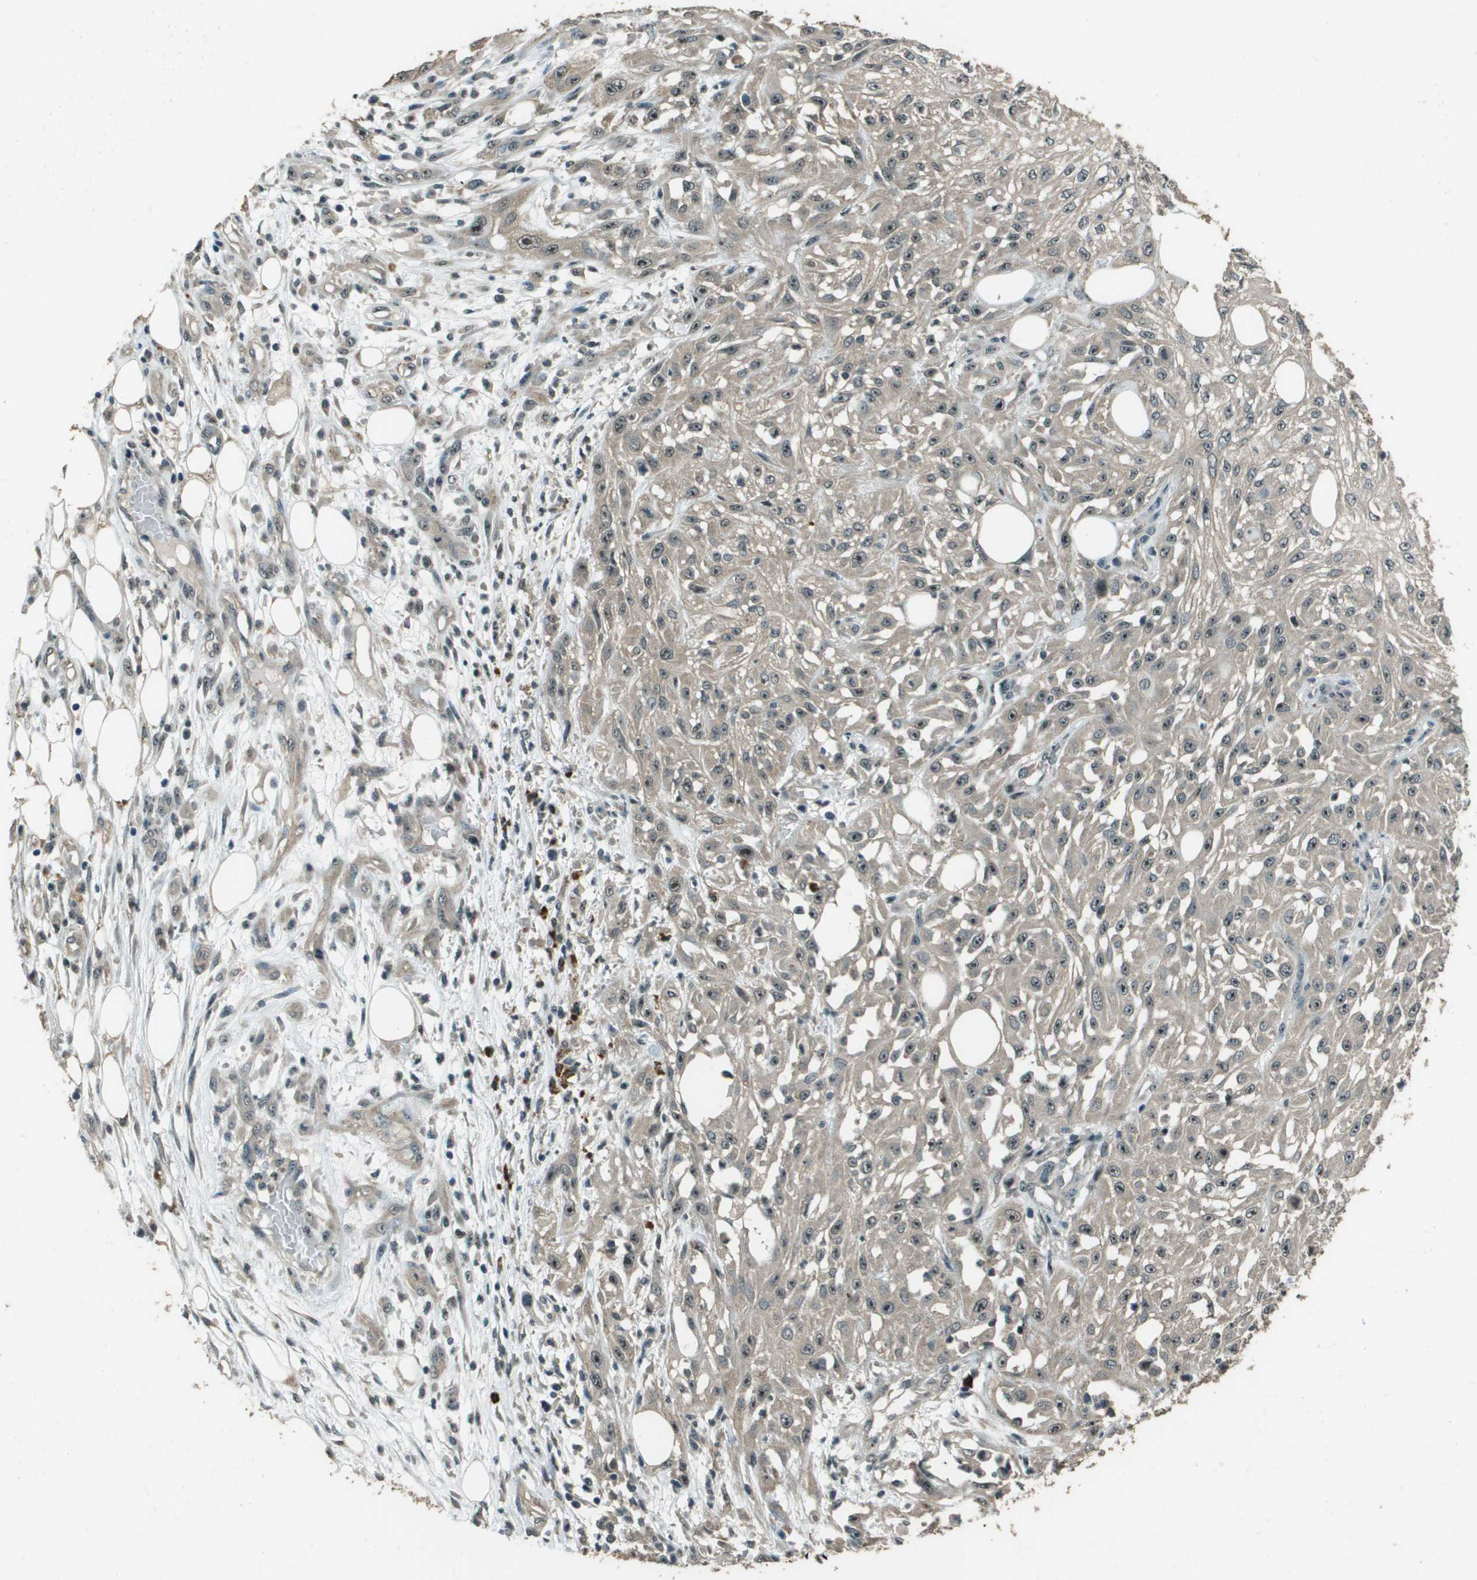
{"staining": {"intensity": "negative", "quantity": "none", "location": "none"}, "tissue": "skin cancer", "cell_type": "Tumor cells", "image_type": "cancer", "snomed": [{"axis": "morphology", "description": "Squamous cell carcinoma, NOS"}, {"axis": "morphology", "description": "Squamous cell carcinoma, metastatic, NOS"}, {"axis": "topography", "description": "Skin"}, {"axis": "topography", "description": "Lymph node"}], "caption": "High power microscopy micrograph of an IHC histopathology image of skin cancer, revealing no significant positivity in tumor cells.", "gene": "SDC3", "patient": {"sex": "male", "age": 75}}